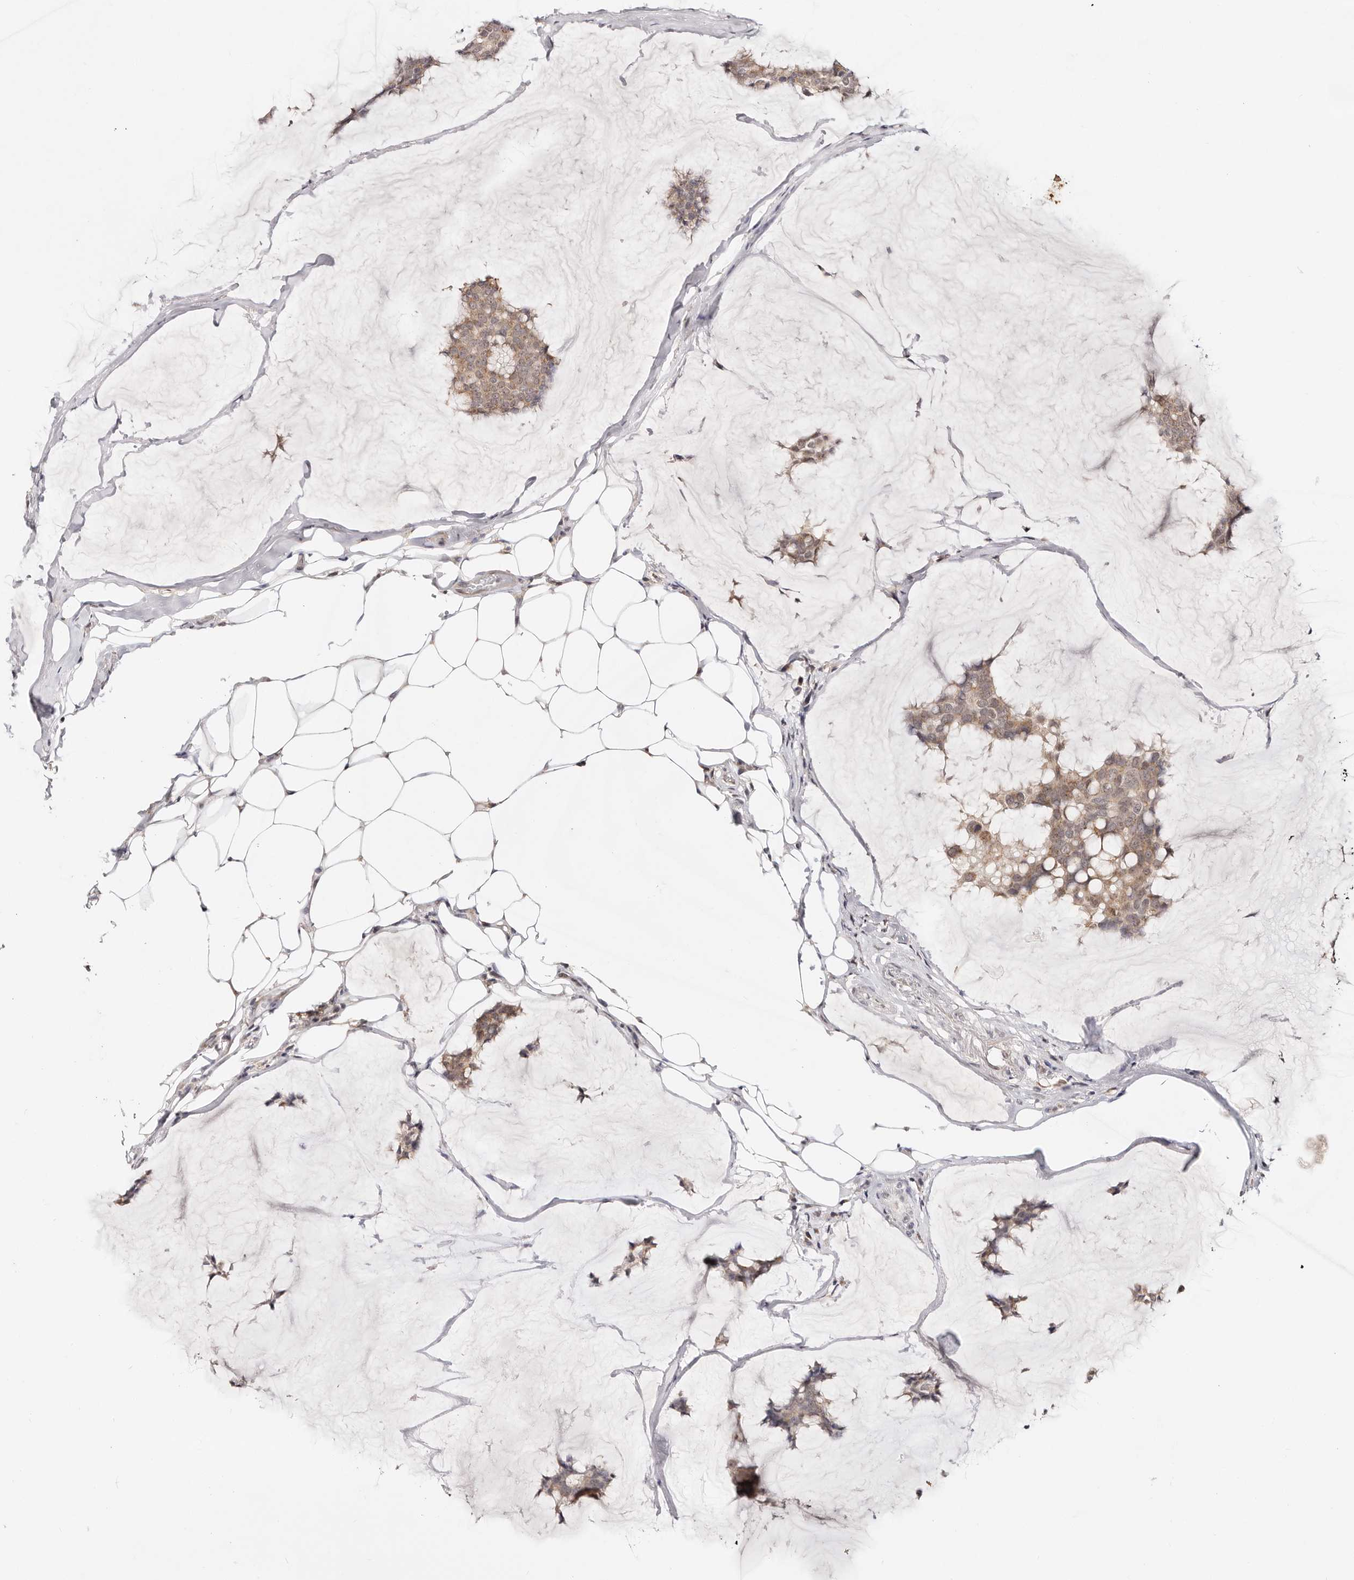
{"staining": {"intensity": "weak", "quantity": ">75%", "location": "cytoplasmic/membranous,nuclear"}, "tissue": "breast cancer", "cell_type": "Tumor cells", "image_type": "cancer", "snomed": [{"axis": "morphology", "description": "Duct carcinoma"}, {"axis": "topography", "description": "Breast"}], "caption": "Immunohistochemistry (IHC) photomicrograph of neoplastic tissue: human breast cancer (invasive ductal carcinoma) stained using immunohistochemistry demonstrates low levels of weak protein expression localized specifically in the cytoplasmic/membranous and nuclear of tumor cells, appearing as a cytoplasmic/membranous and nuclear brown color.", "gene": "VIPAS39", "patient": {"sex": "female", "age": 93}}